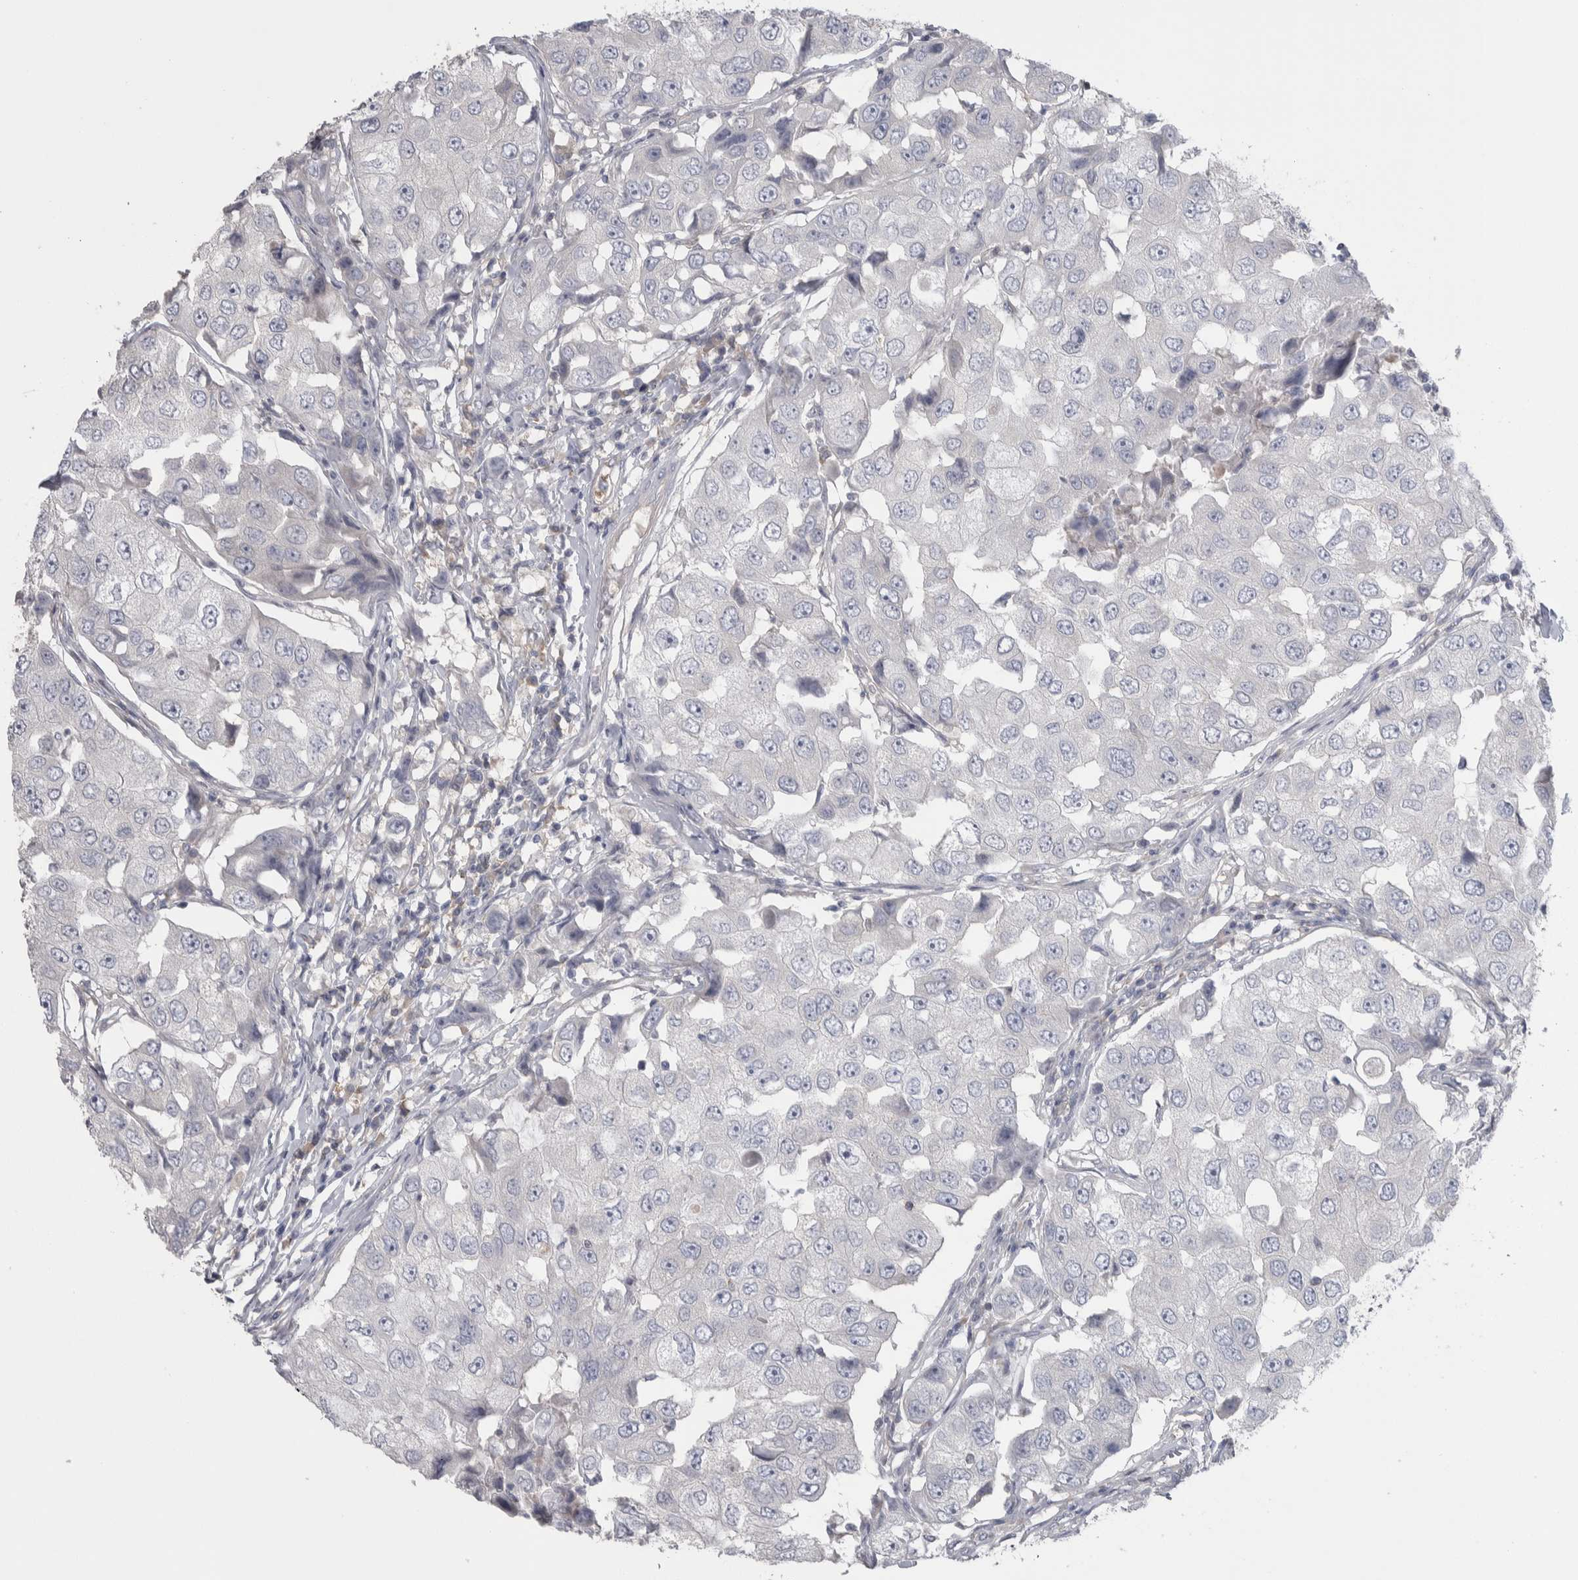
{"staining": {"intensity": "negative", "quantity": "none", "location": "none"}, "tissue": "breast cancer", "cell_type": "Tumor cells", "image_type": "cancer", "snomed": [{"axis": "morphology", "description": "Duct carcinoma"}, {"axis": "topography", "description": "Breast"}], "caption": "The photomicrograph reveals no significant positivity in tumor cells of breast cancer (intraductal carcinoma).", "gene": "GPHN", "patient": {"sex": "female", "age": 27}}